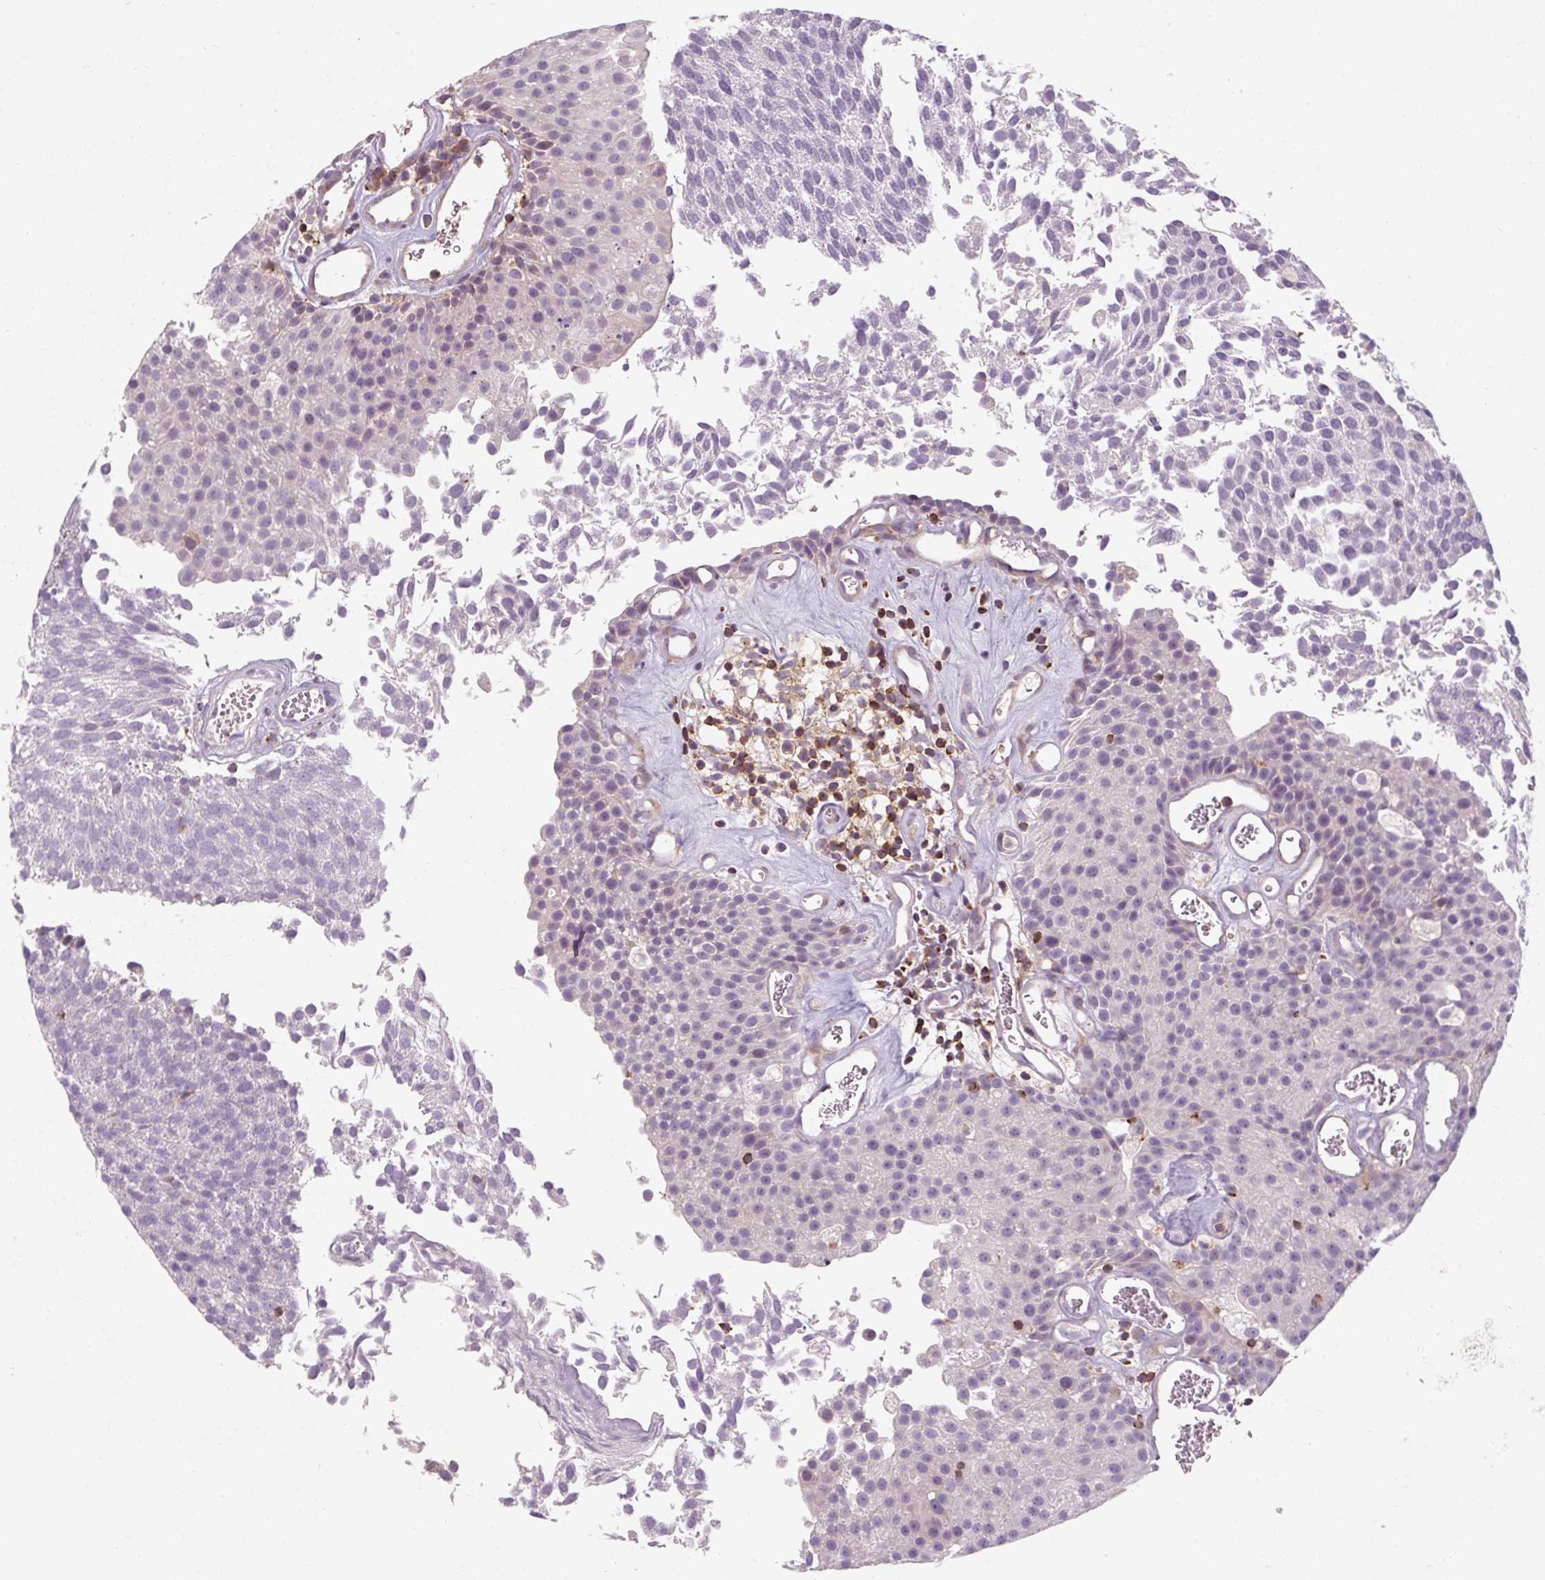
{"staining": {"intensity": "negative", "quantity": "none", "location": "none"}, "tissue": "urothelial cancer", "cell_type": "Tumor cells", "image_type": "cancer", "snomed": [{"axis": "morphology", "description": "Urothelial carcinoma, Low grade"}, {"axis": "topography", "description": "Urinary bladder"}], "caption": "This is an immunohistochemistry histopathology image of urothelial cancer. There is no staining in tumor cells.", "gene": "TIGD2", "patient": {"sex": "female", "age": 79}}